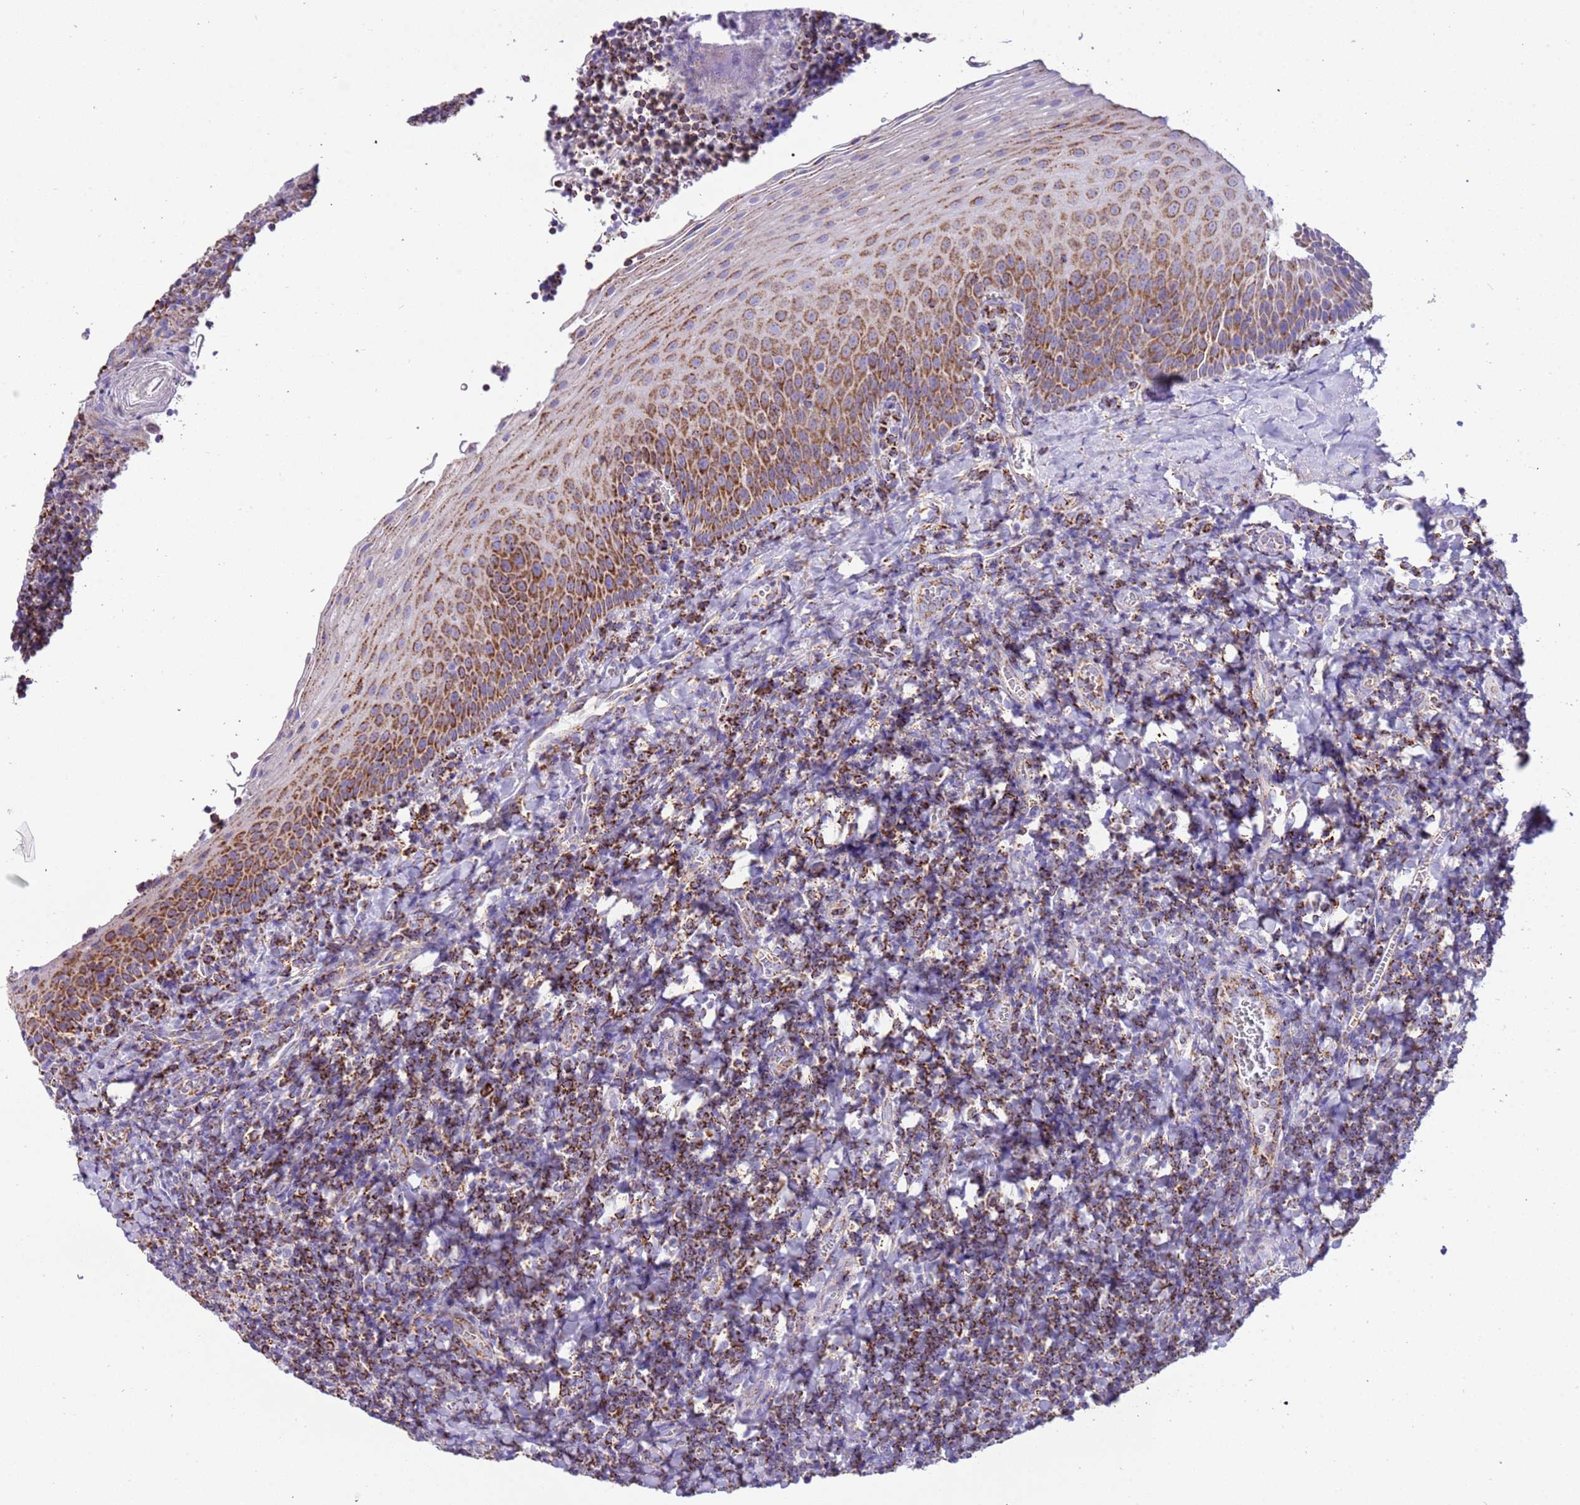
{"staining": {"intensity": "moderate", "quantity": ">75%", "location": "cytoplasmic/membranous"}, "tissue": "tonsil", "cell_type": "Germinal center cells", "image_type": "normal", "snomed": [{"axis": "morphology", "description": "Normal tissue, NOS"}, {"axis": "topography", "description": "Tonsil"}], "caption": "Immunohistochemical staining of benign human tonsil reveals moderate cytoplasmic/membranous protein expression in about >75% of germinal center cells.", "gene": "SUCLG2", "patient": {"sex": "male", "age": 27}}